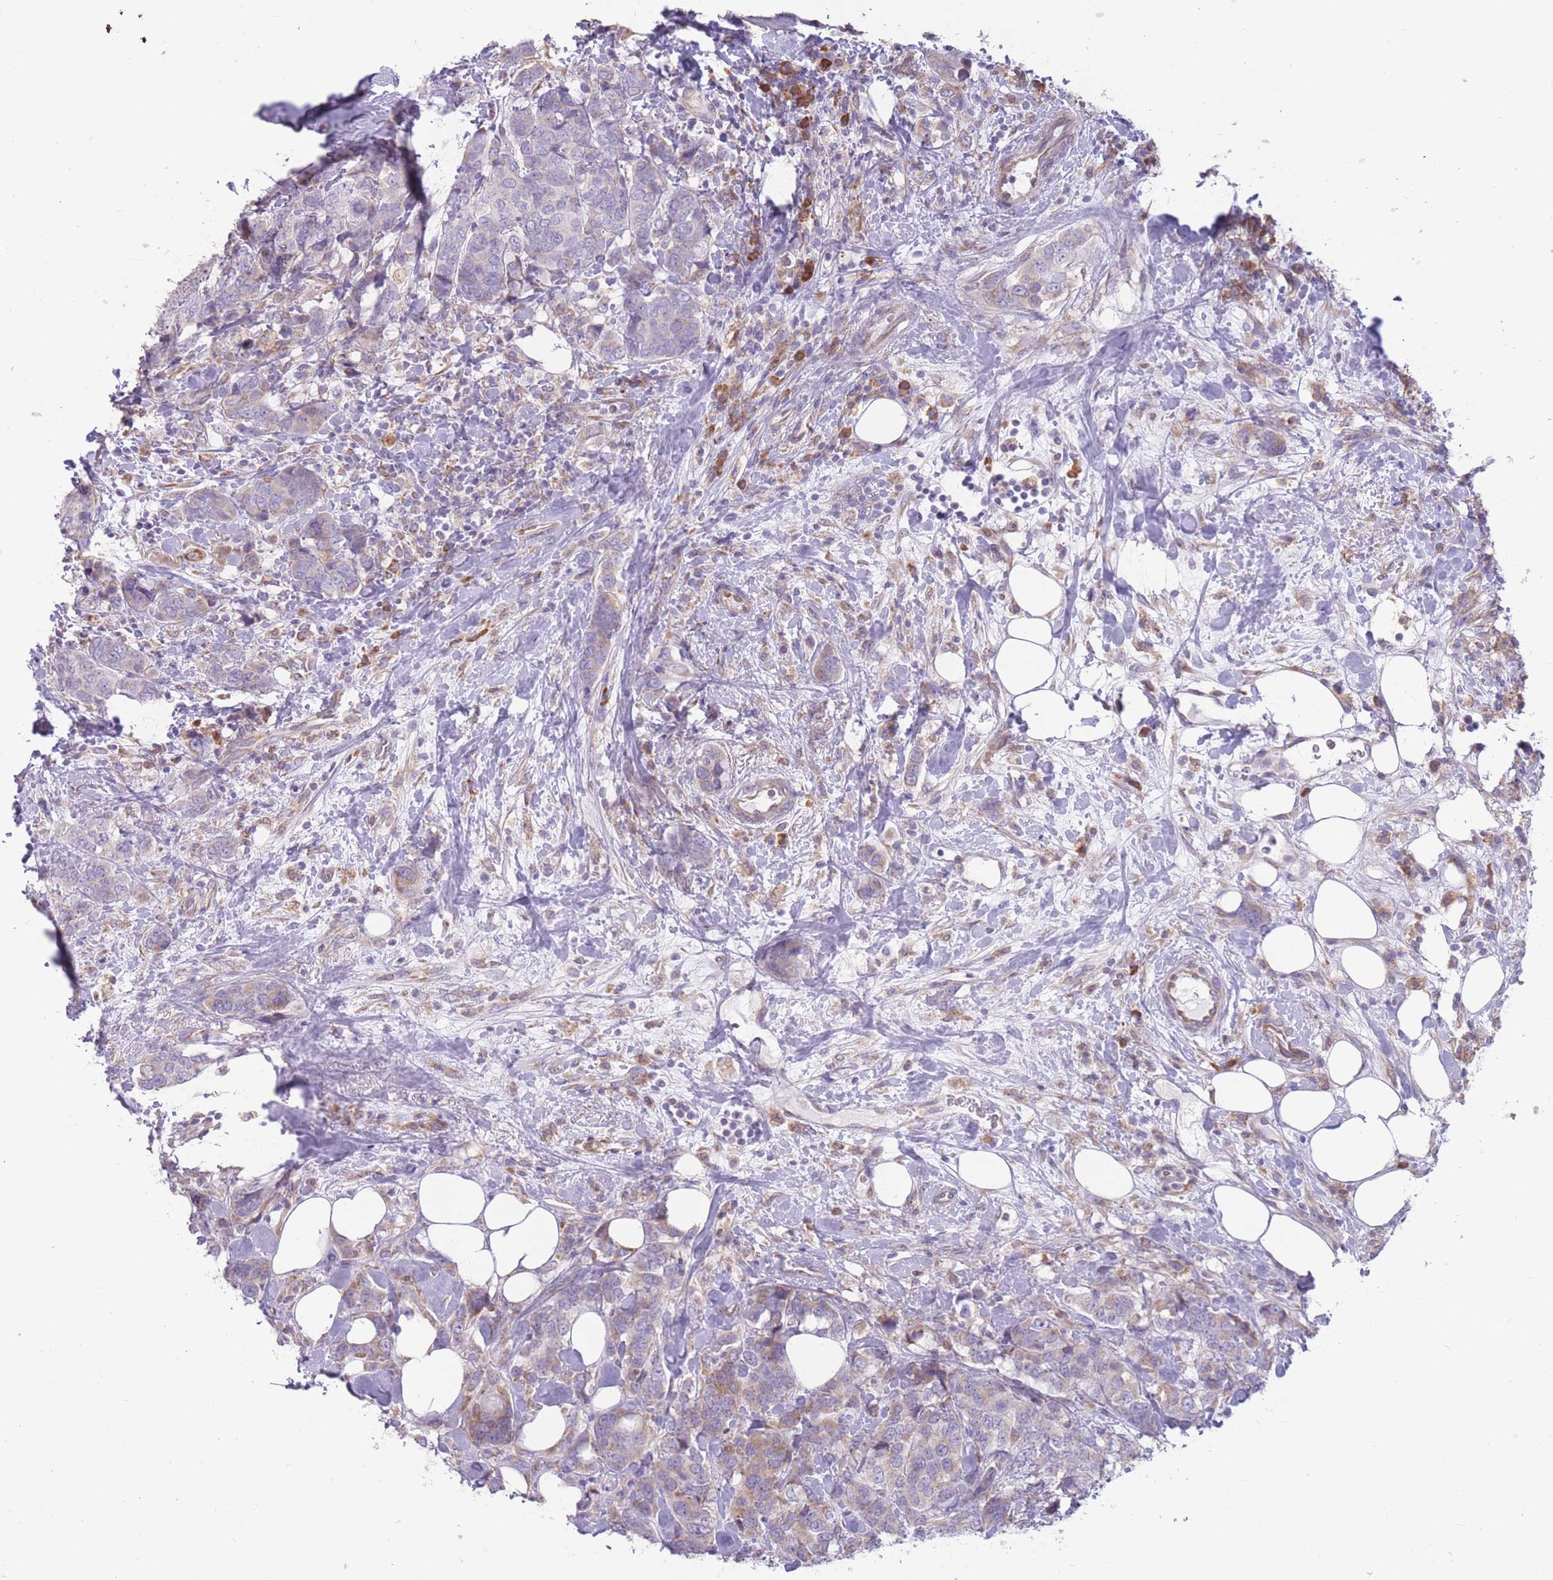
{"staining": {"intensity": "weak", "quantity": "<25%", "location": "cytoplasmic/membranous"}, "tissue": "breast cancer", "cell_type": "Tumor cells", "image_type": "cancer", "snomed": [{"axis": "morphology", "description": "Lobular carcinoma"}, {"axis": "topography", "description": "Breast"}], "caption": "The IHC photomicrograph has no significant expression in tumor cells of breast cancer tissue.", "gene": "TRAPPC5", "patient": {"sex": "female", "age": 59}}